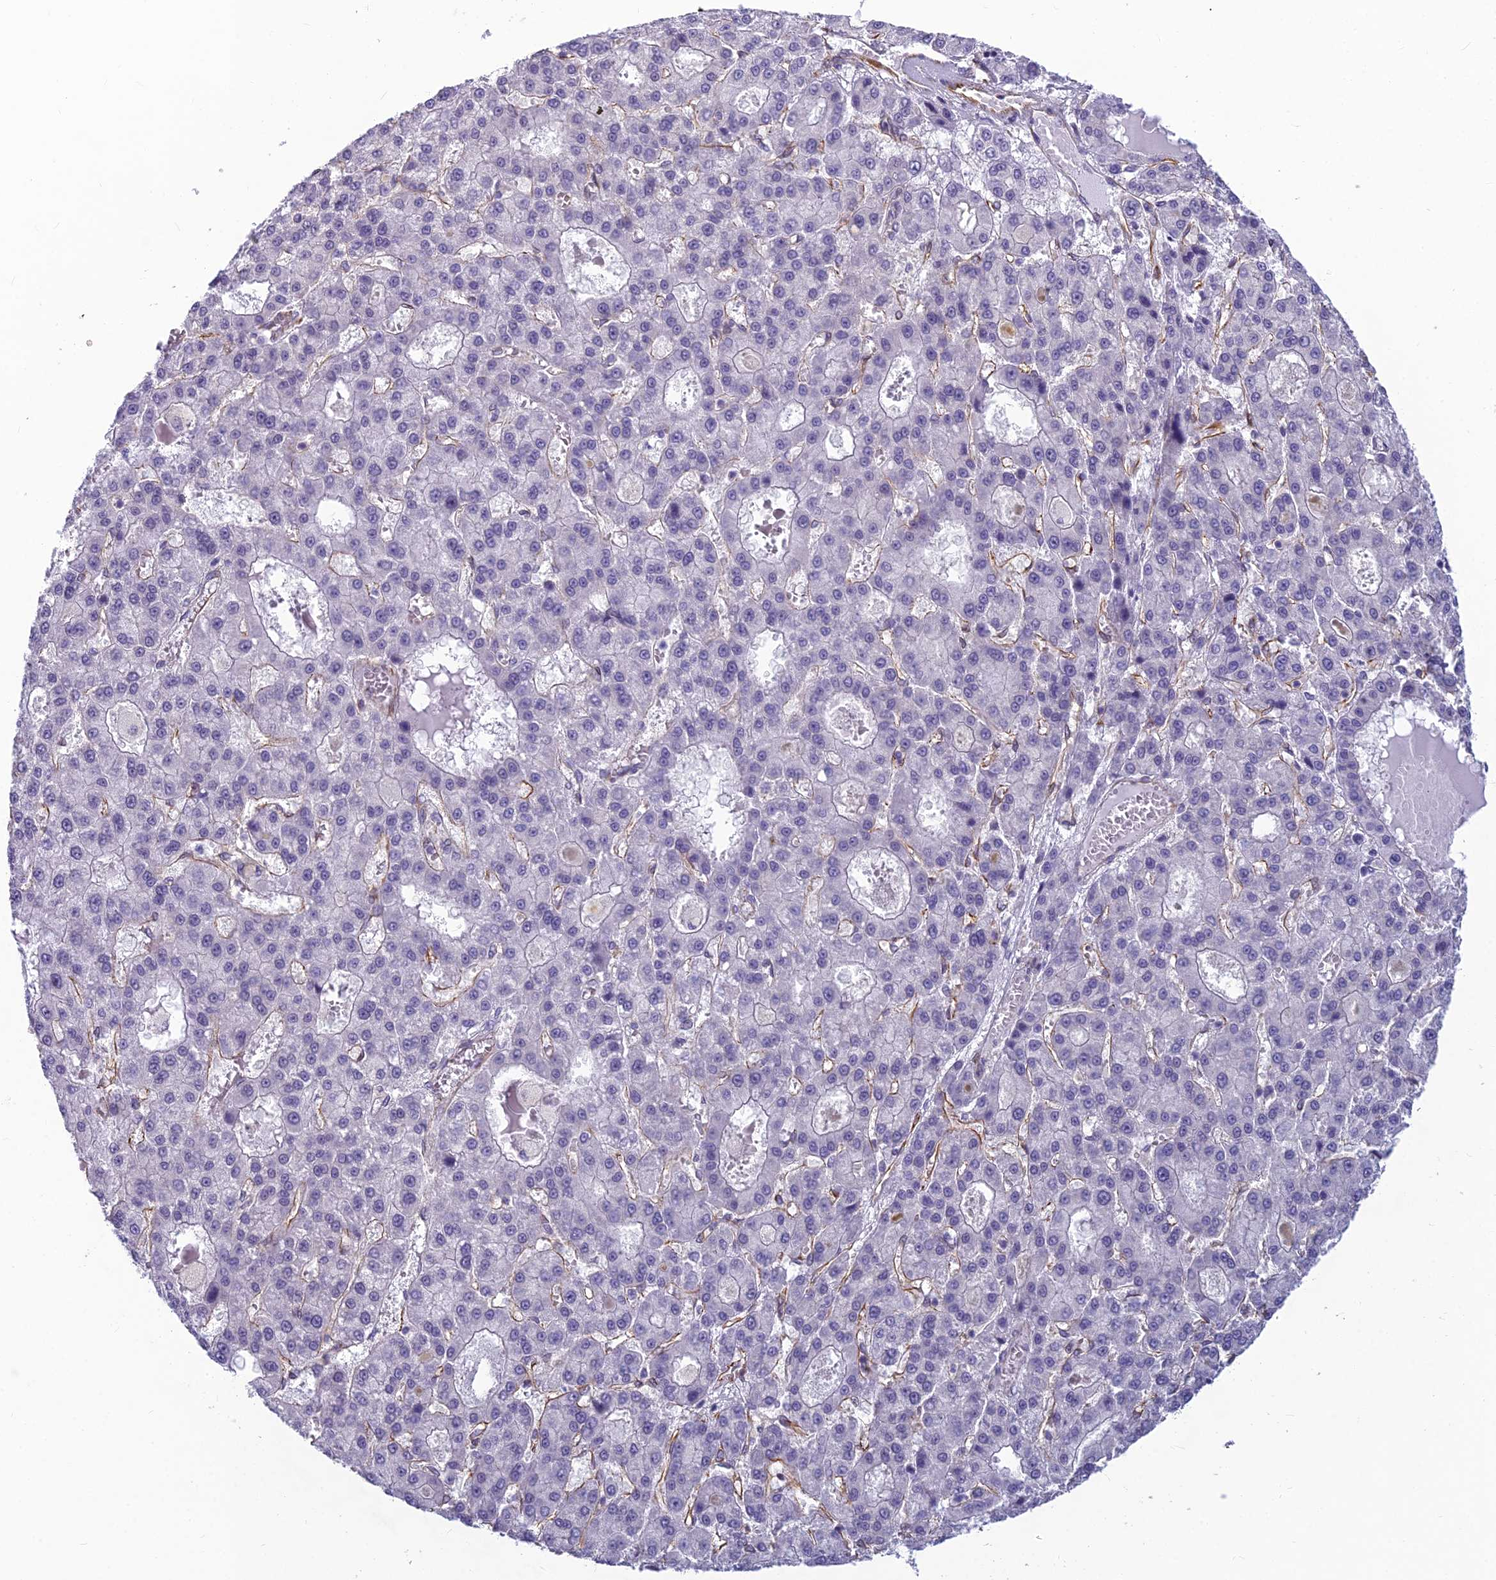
{"staining": {"intensity": "negative", "quantity": "none", "location": "none"}, "tissue": "liver cancer", "cell_type": "Tumor cells", "image_type": "cancer", "snomed": [{"axis": "morphology", "description": "Carcinoma, Hepatocellular, NOS"}, {"axis": "topography", "description": "Liver"}], "caption": "Immunohistochemistry (IHC) photomicrograph of neoplastic tissue: liver cancer stained with DAB shows no significant protein staining in tumor cells.", "gene": "RGL3", "patient": {"sex": "male", "age": 70}}